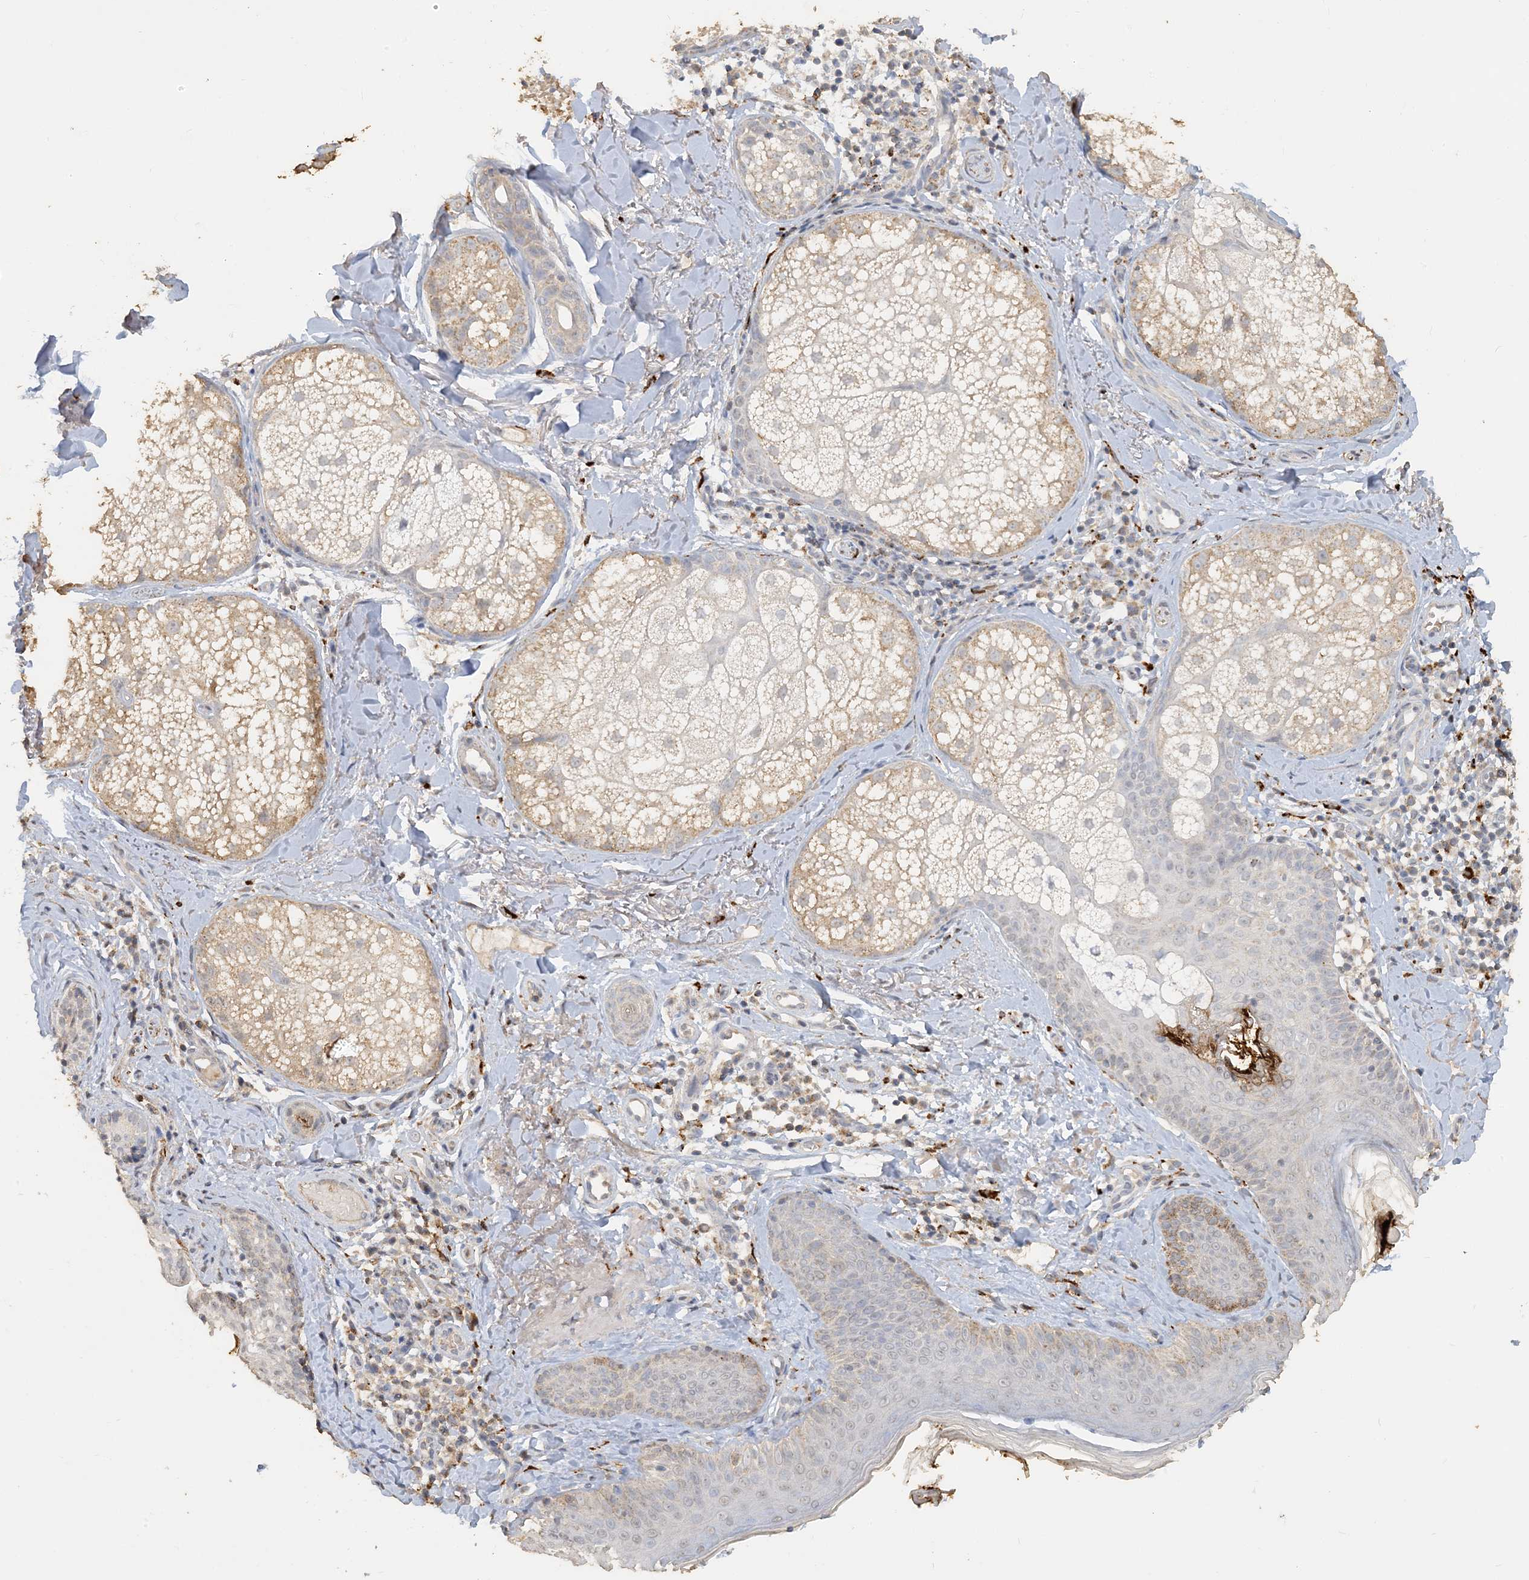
{"staining": {"intensity": "moderate", "quantity": "25%-75%", "location": "cytoplasmic/membranous"}, "tissue": "skin", "cell_type": "Fibroblasts", "image_type": "normal", "snomed": [{"axis": "morphology", "description": "Normal tissue, NOS"}, {"axis": "topography", "description": "Skin"}], "caption": "Immunohistochemical staining of normal skin exhibits moderate cytoplasmic/membranous protein positivity in approximately 25%-75% of fibroblasts. (brown staining indicates protein expression, while blue staining denotes nuclei).", "gene": "SFMBT2", "patient": {"sex": "male", "age": 57}}